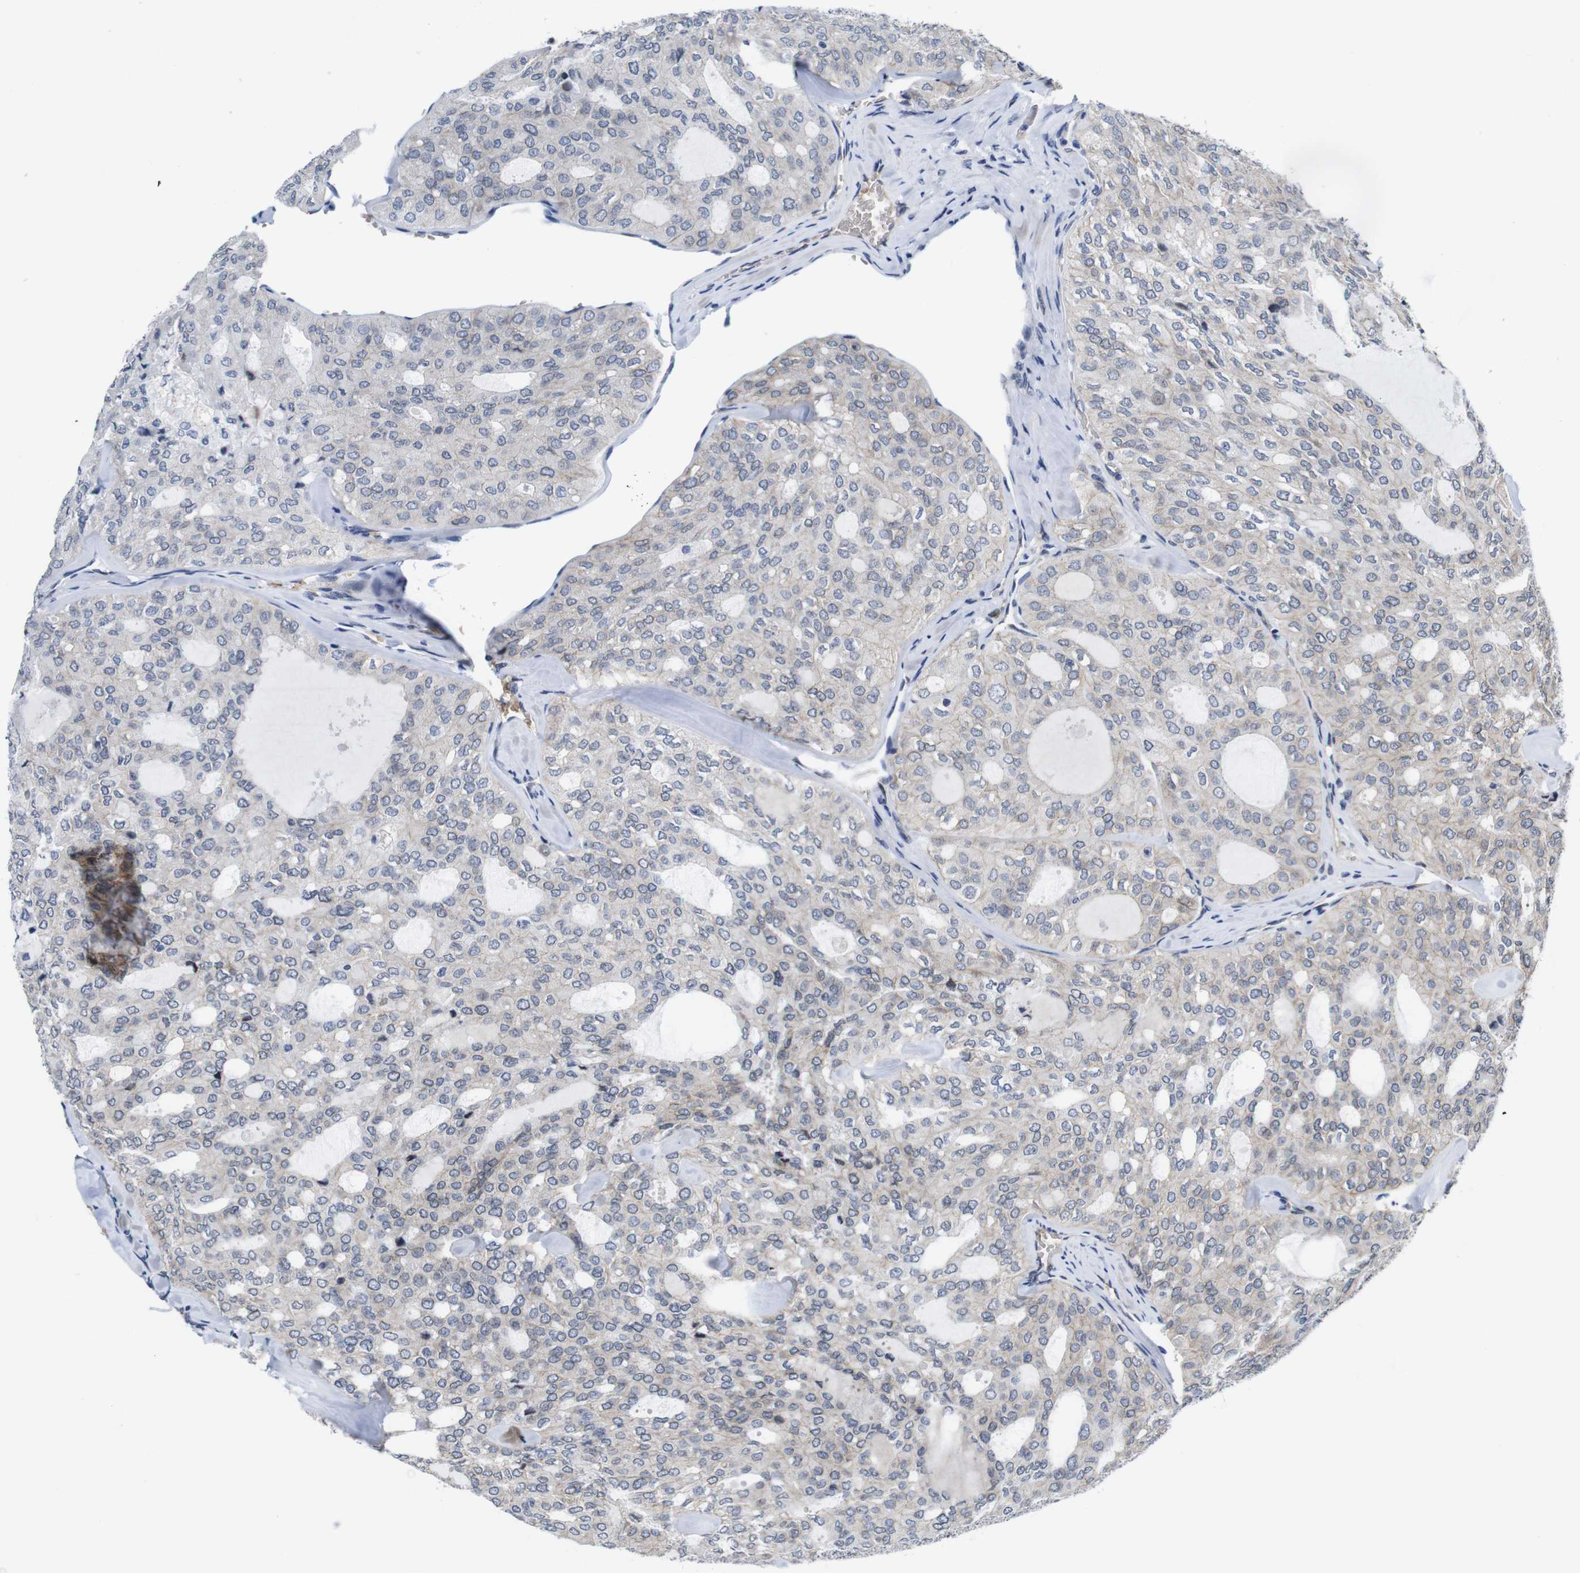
{"staining": {"intensity": "weak", "quantity": "<25%", "location": "cytoplasmic/membranous"}, "tissue": "thyroid cancer", "cell_type": "Tumor cells", "image_type": "cancer", "snomed": [{"axis": "morphology", "description": "Follicular adenoma carcinoma, NOS"}, {"axis": "topography", "description": "Thyroid gland"}], "caption": "Tumor cells show no significant expression in thyroid cancer (follicular adenoma carcinoma). The staining is performed using DAB brown chromogen with nuclei counter-stained in using hematoxylin.", "gene": "SOCS3", "patient": {"sex": "male", "age": 75}}